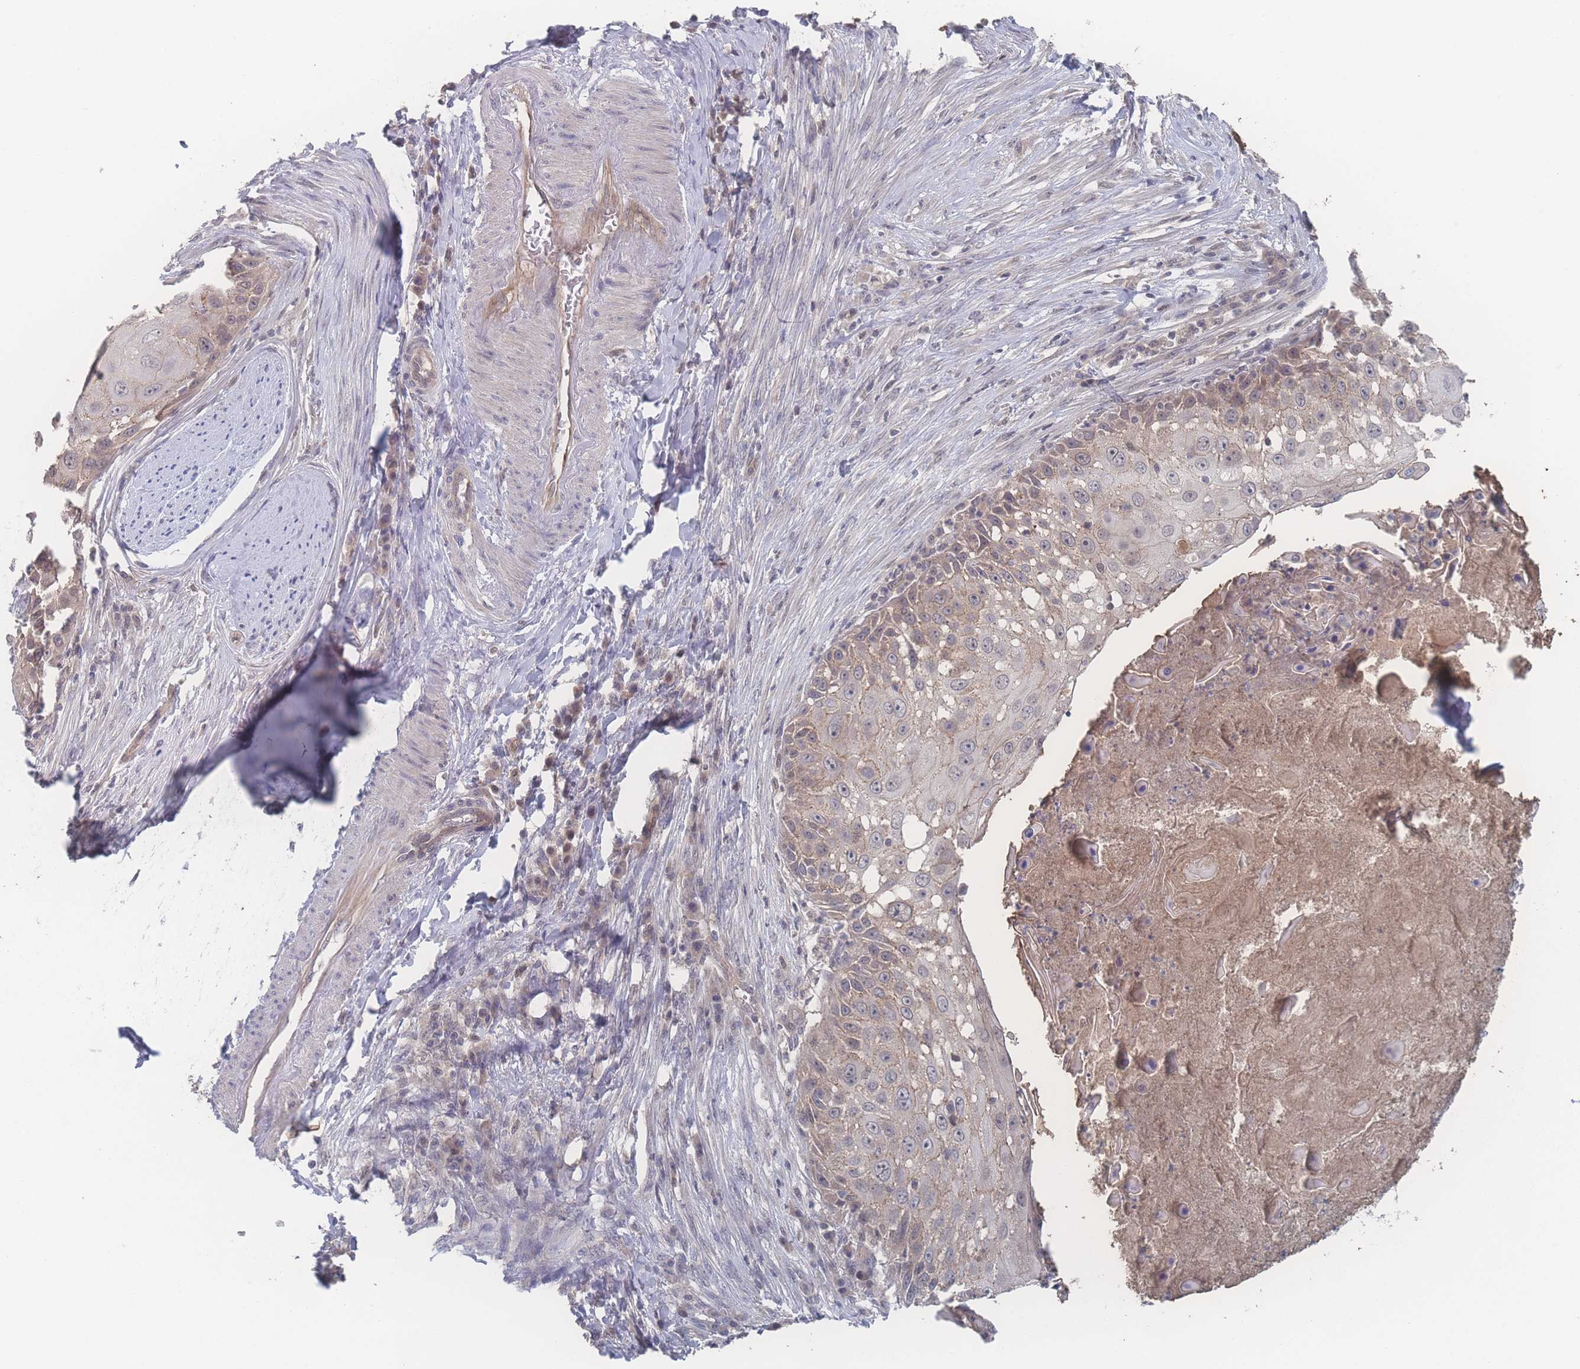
{"staining": {"intensity": "weak", "quantity": "<25%", "location": "cytoplasmic/membranous"}, "tissue": "skin cancer", "cell_type": "Tumor cells", "image_type": "cancer", "snomed": [{"axis": "morphology", "description": "Squamous cell carcinoma, NOS"}, {"axis": "topography", "description": "Skin"}], "caption": "Tumor cells are negative for brown protein staining in squamous cell carcinoma (skin).", "gene": "NBEAL1", "patient": {"sex": "female", "age": 44}}